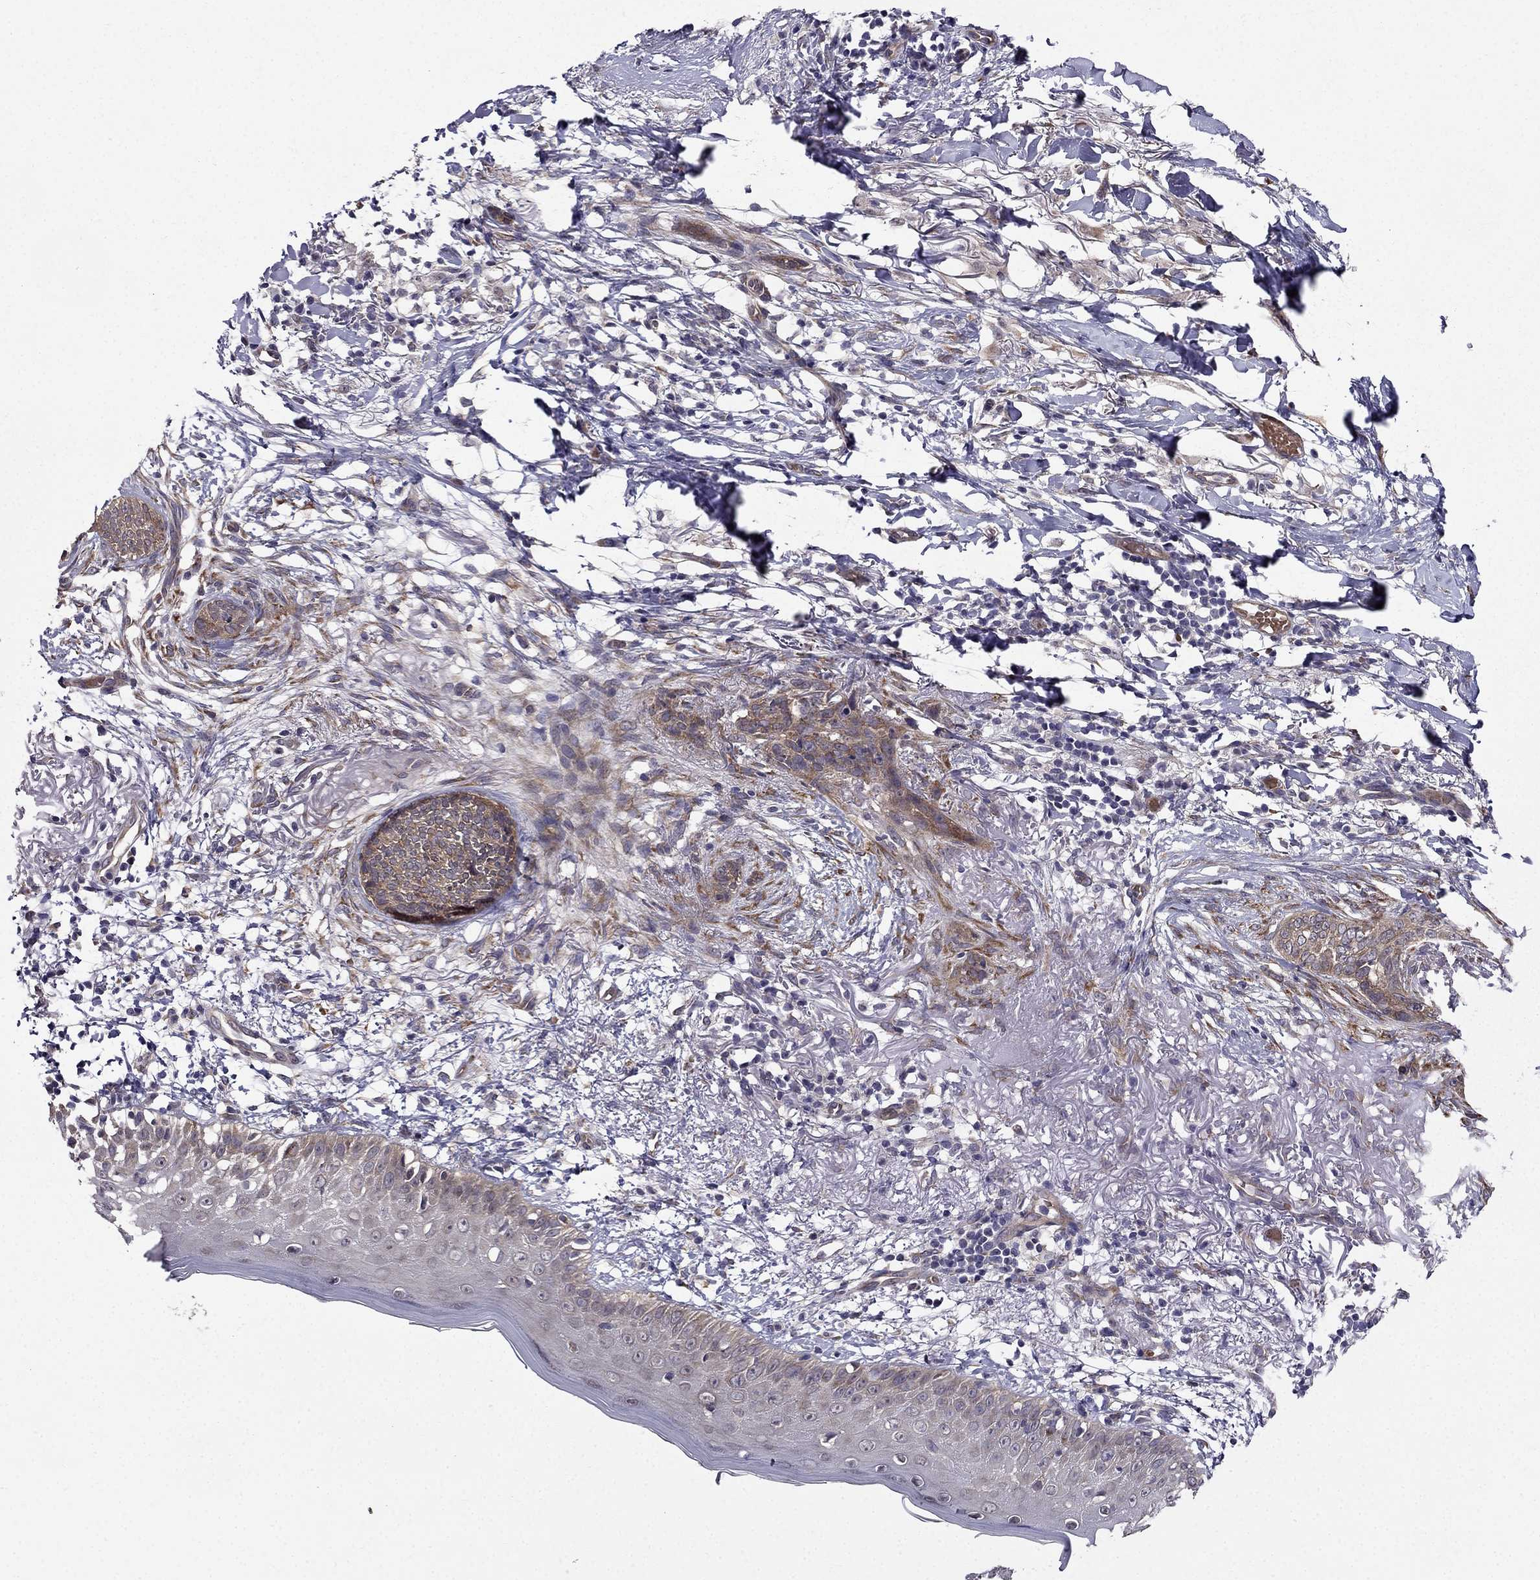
{"staining": {"intensity": "weak", "quantity": "25%-75%", "location": "cytoplasmic/membranous"}, "tissue": "skin cancer", "cell_type": "Tumor cells", "image_type": "cancer", "snomed": [{"axis": "morphology", "description": "Normal tissue, NOS"}, {"axis": "morphology", "description": "Basal cell carcinoma"}, {"axis": "topography", "description": "Skin"}], "caption": "Weak cytoplasmic/membranous protein positivity is identified in about 25%-75% of tumor cells in basal cell carcinoma (skin).", "gene": "ARHGEF28", "patient": {"sex": "male", "age": 84}}